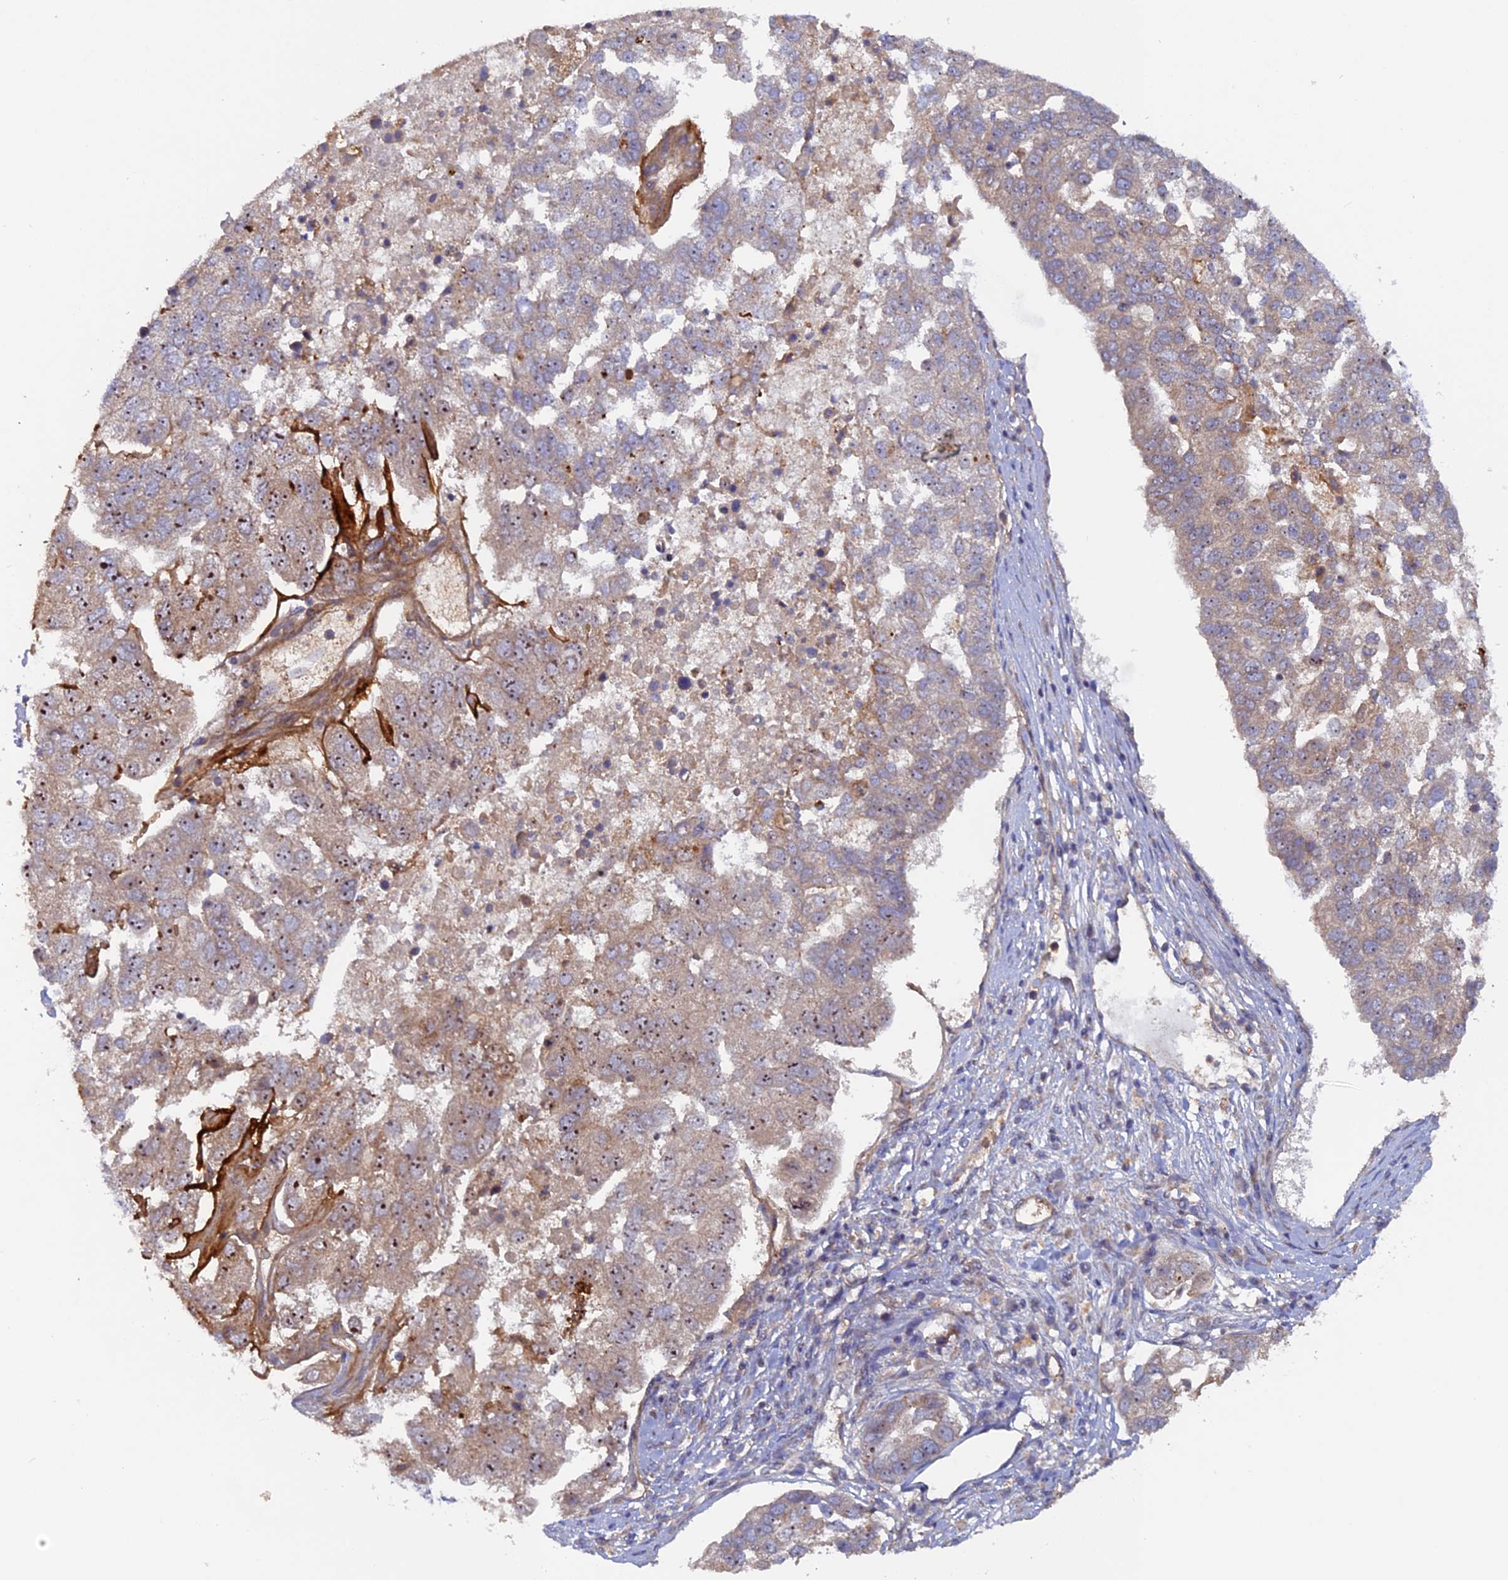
{"staining": {"intensity": "moderate", "quantity": ">75%", "location": "cytoplasmic/membranous,nuclear"}, "tissue": "pancreatic cancer", "cell_type": "Tumor cells", "image_type": "cancer", "snomed": [{"axis": "morphology", "description": "Adenocarcinoma, NOS"}, {"axis": "topography", "description": "Pancreas"}], "caption": "Immunohistochemistry (DAB (3,3'-diaminobenzidine)) staining of human pancreatic cancer (adenocarcinoma) displays moderate cytoplasmic/membranous and nuclear protein expression in about >75% of tumor cells.", "gene": "FERMT1", "patient": {"sex": "female", "age": 61}}